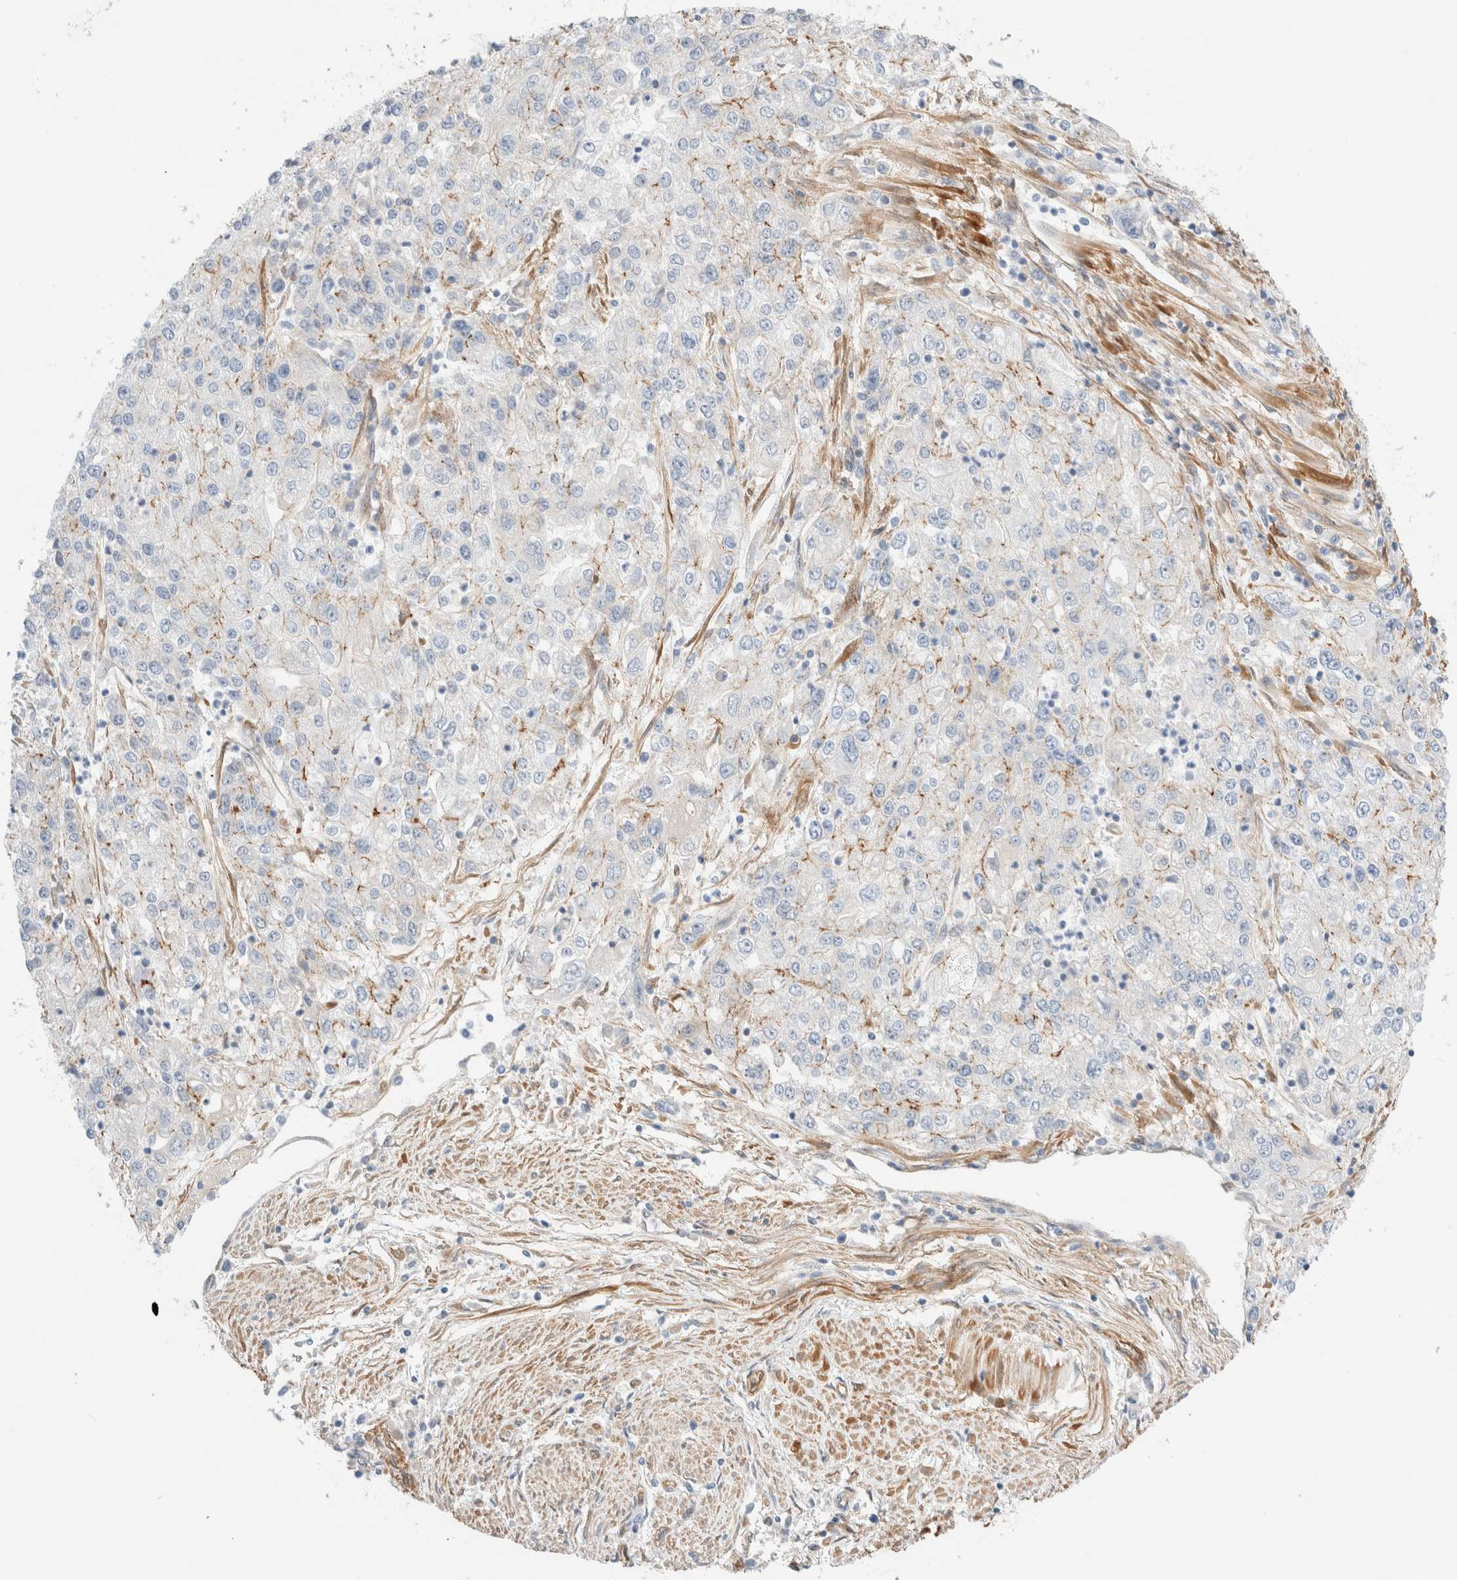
{"staining": {"intensity": "weak", "quantity": "<25%", "location": "cytoplasmic/membranous"}, "tissue": "endometrial cancer", "cell_type": "Tumor cells", "image_type": "cancer", "snomed": [{"axis": "morphology", "description": "Adenocarcinoma, NOS"}, {"axis": "topography", "description": "Endometrium"}], "caption": "Immunohistochemical staining of human endometrial cancer (adenocarcinoma) shows no significant staining in tumor cells. (Immunohistochemistry (ihc), brightfield microscopy, high magnification).", "gene": "LMCD1", "patient": {"sex": "female", "age": 49}}